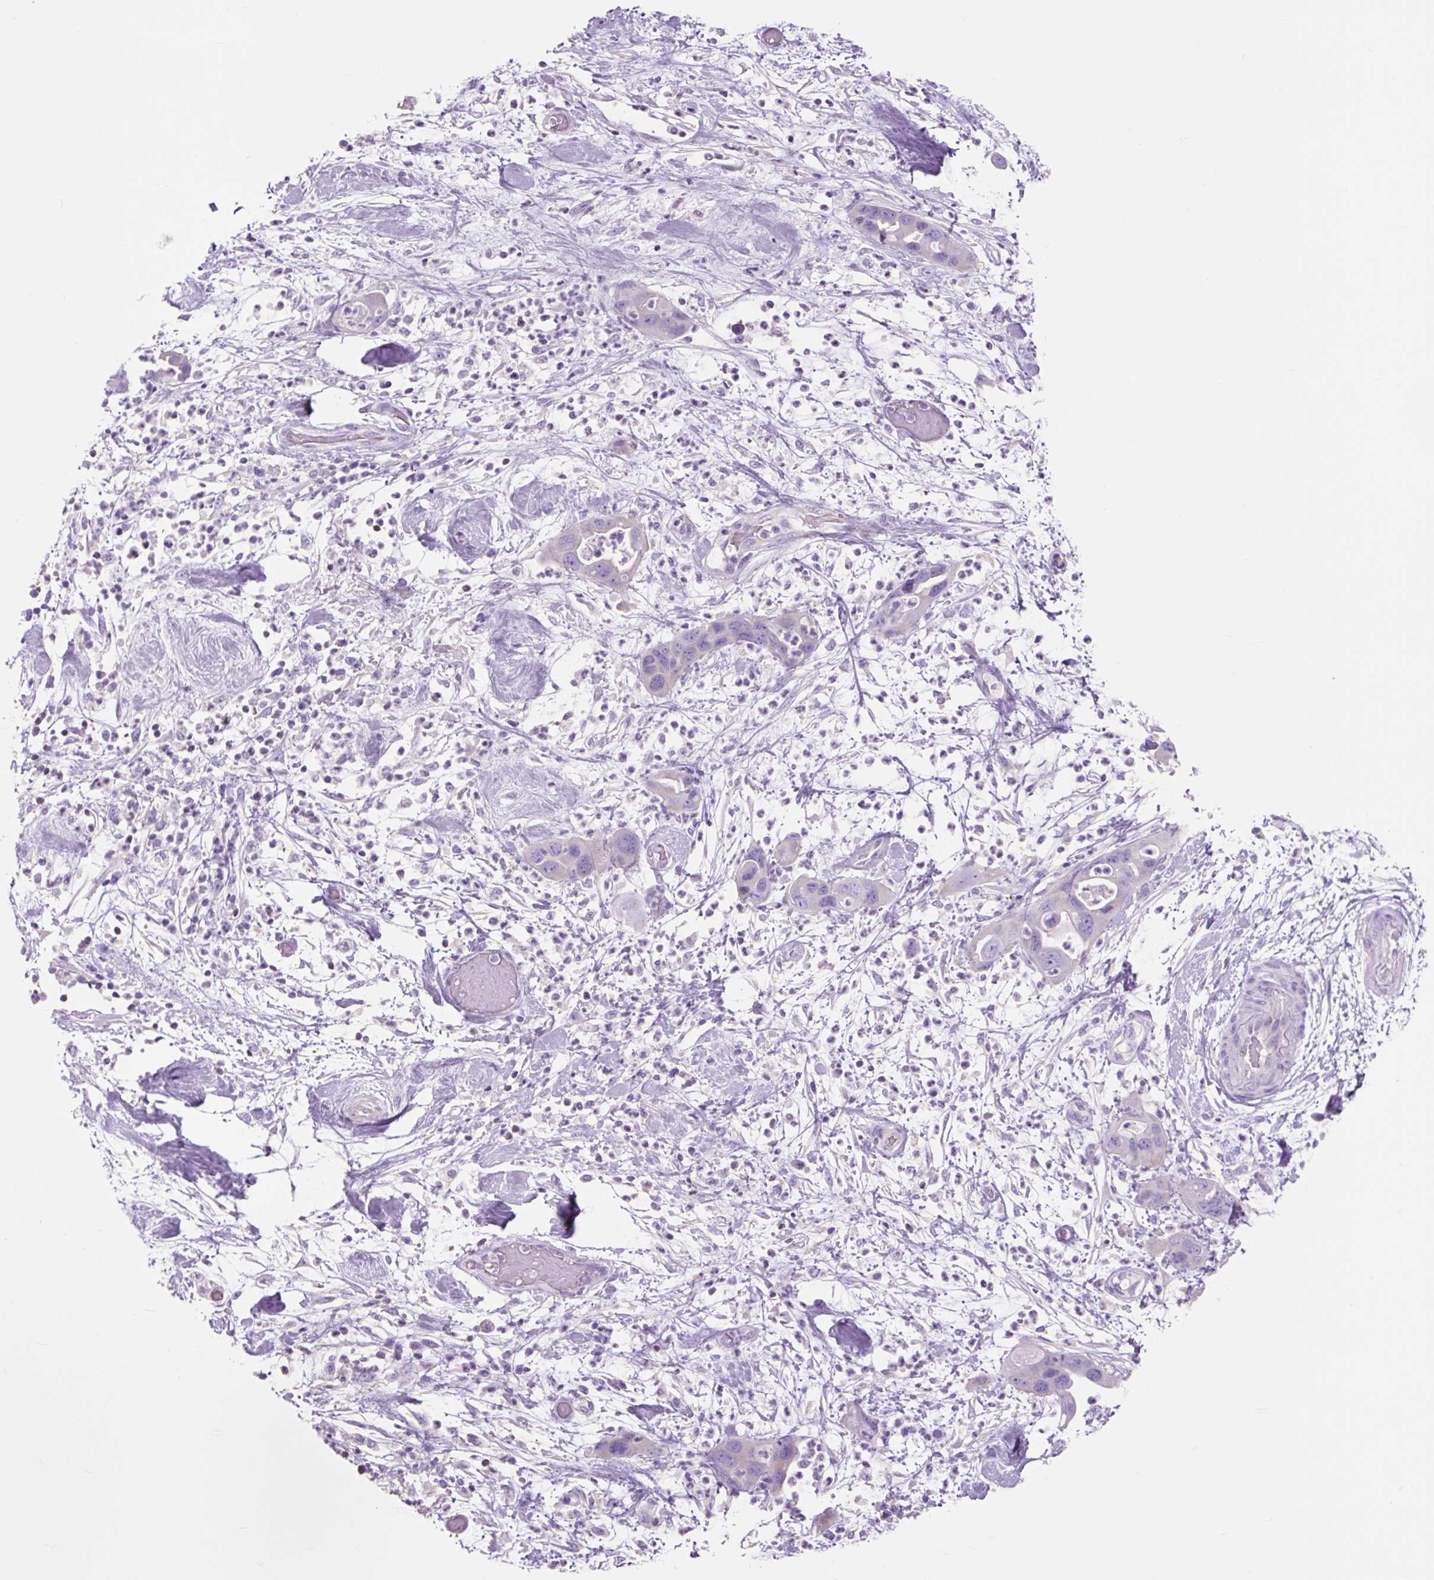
{"staining": {"intensity": "negative", "quantity": "none", "location": "none"}, "tissue": "pancreatic cancer", "cell_type": "Tumor cells", "image_type": "cancer", "snomed": [{"axis": "morphology", "description": "Adenocarcinoma, NOS"}, {"axis": "topography", "description": "Pancreas"}], "caption": "This is a image of immunohistochemistry (IHC) staining of pancreatic cancer, which shows no positivity in tumor cells. (DAB immunohistochemistry (IHC), high magnification).", "gene": "OR10A7", "patient": {"sex": "female", "age": 71}}